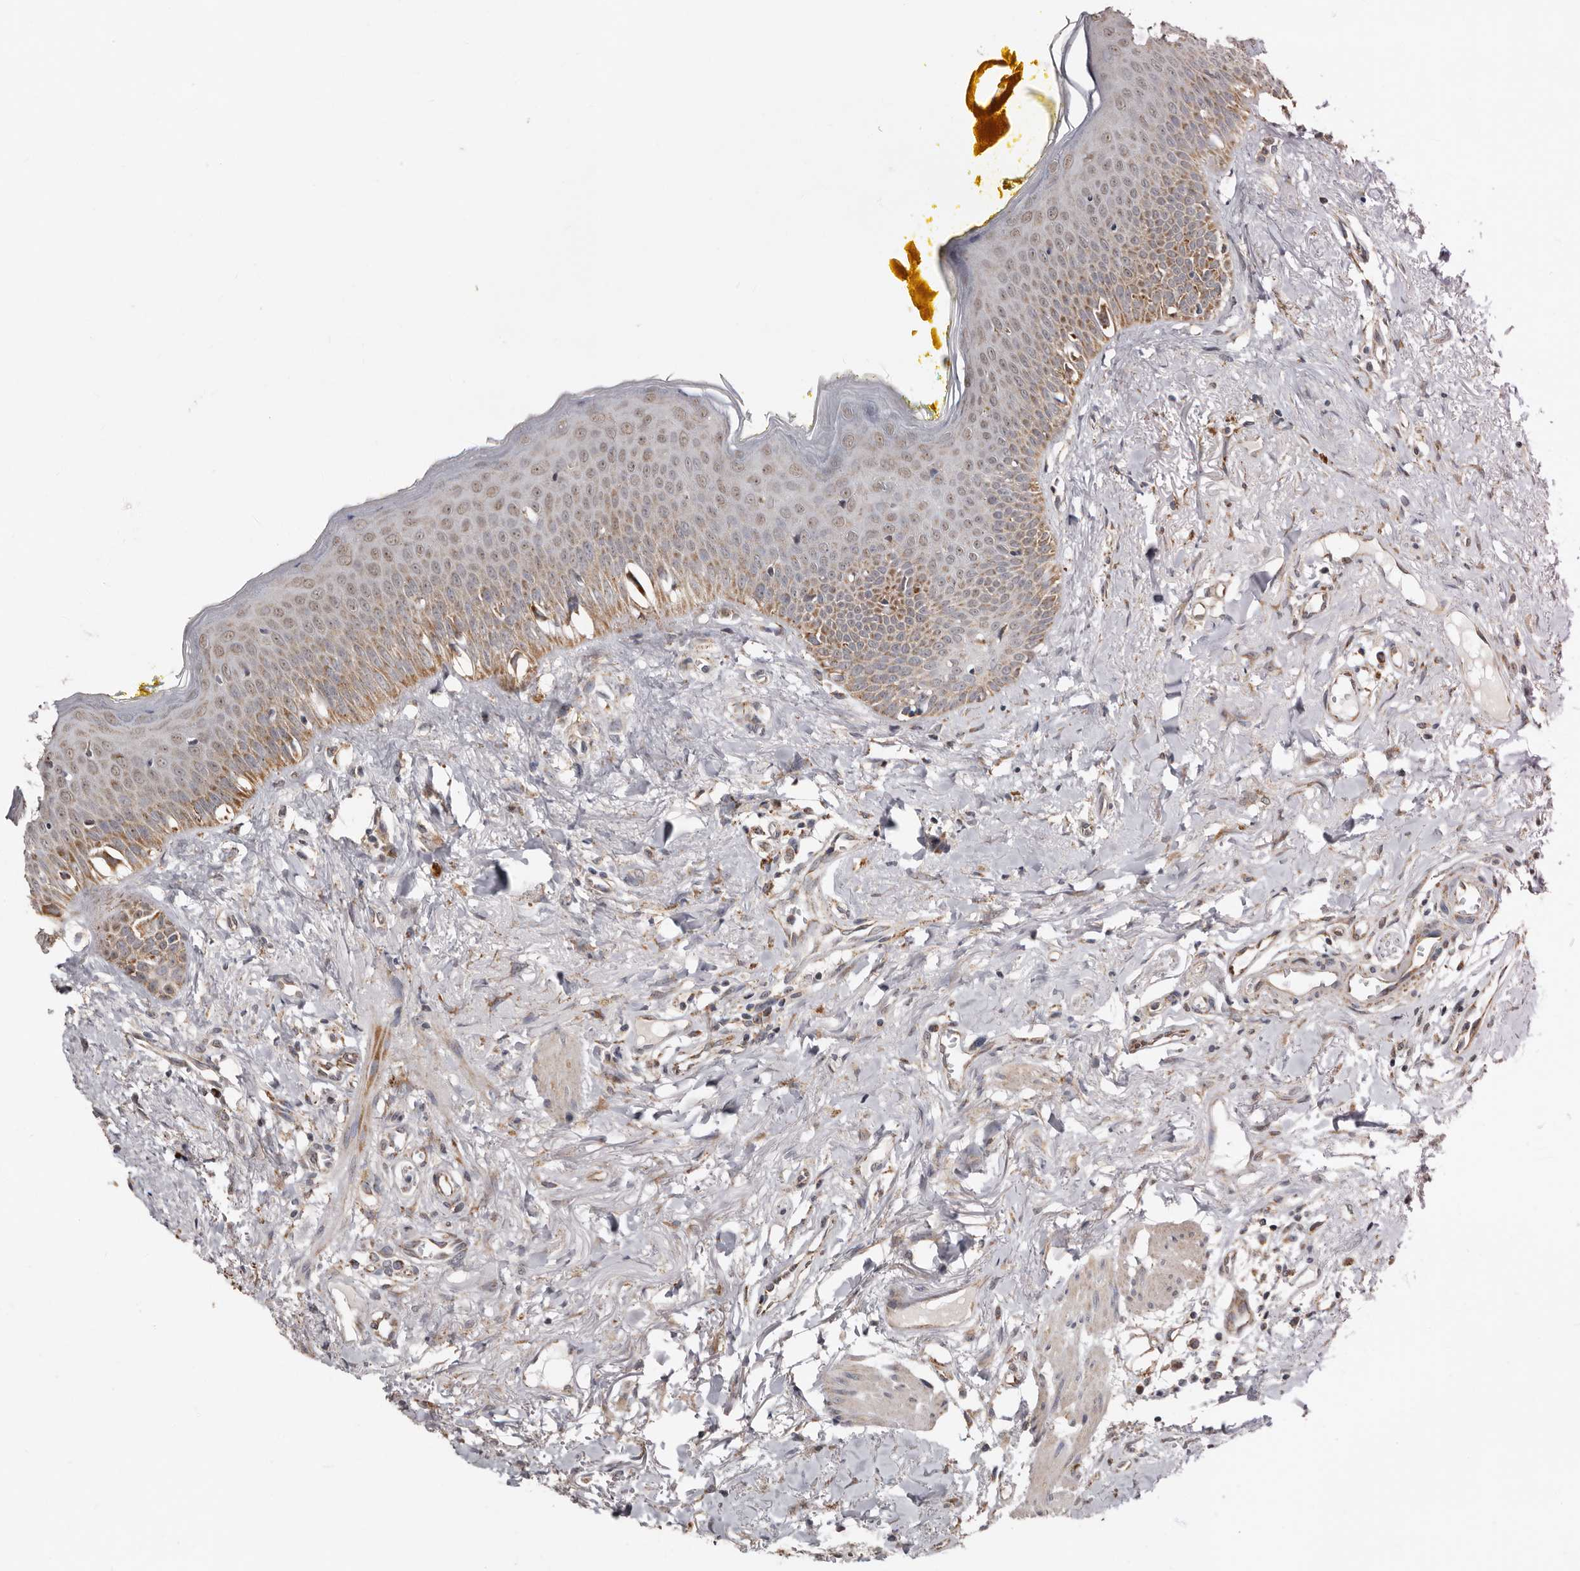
{"staining": {"intensity": "moderate", "quantity": "25%-75%", "location": "cytoplasmic/membranous"}, "tissue": "oral mucosa", "cell_type": "Squamous epithelial cells", "image_type": "normal", "snomed": [{"axis": "morphology", "description": "Normal tissue, NOS"}, {"axis": "topography", "description": "Oral tissue"}], "caption": "This histopathology image reveals IHC staining of unremarkable human oral mucosa, with medium moderate cytoplasmic/membranous staining in about 25%-75% of squamous epithelial cells.", "gene": "MRPL18", "patient": {"sex": "female", "age": 70}}